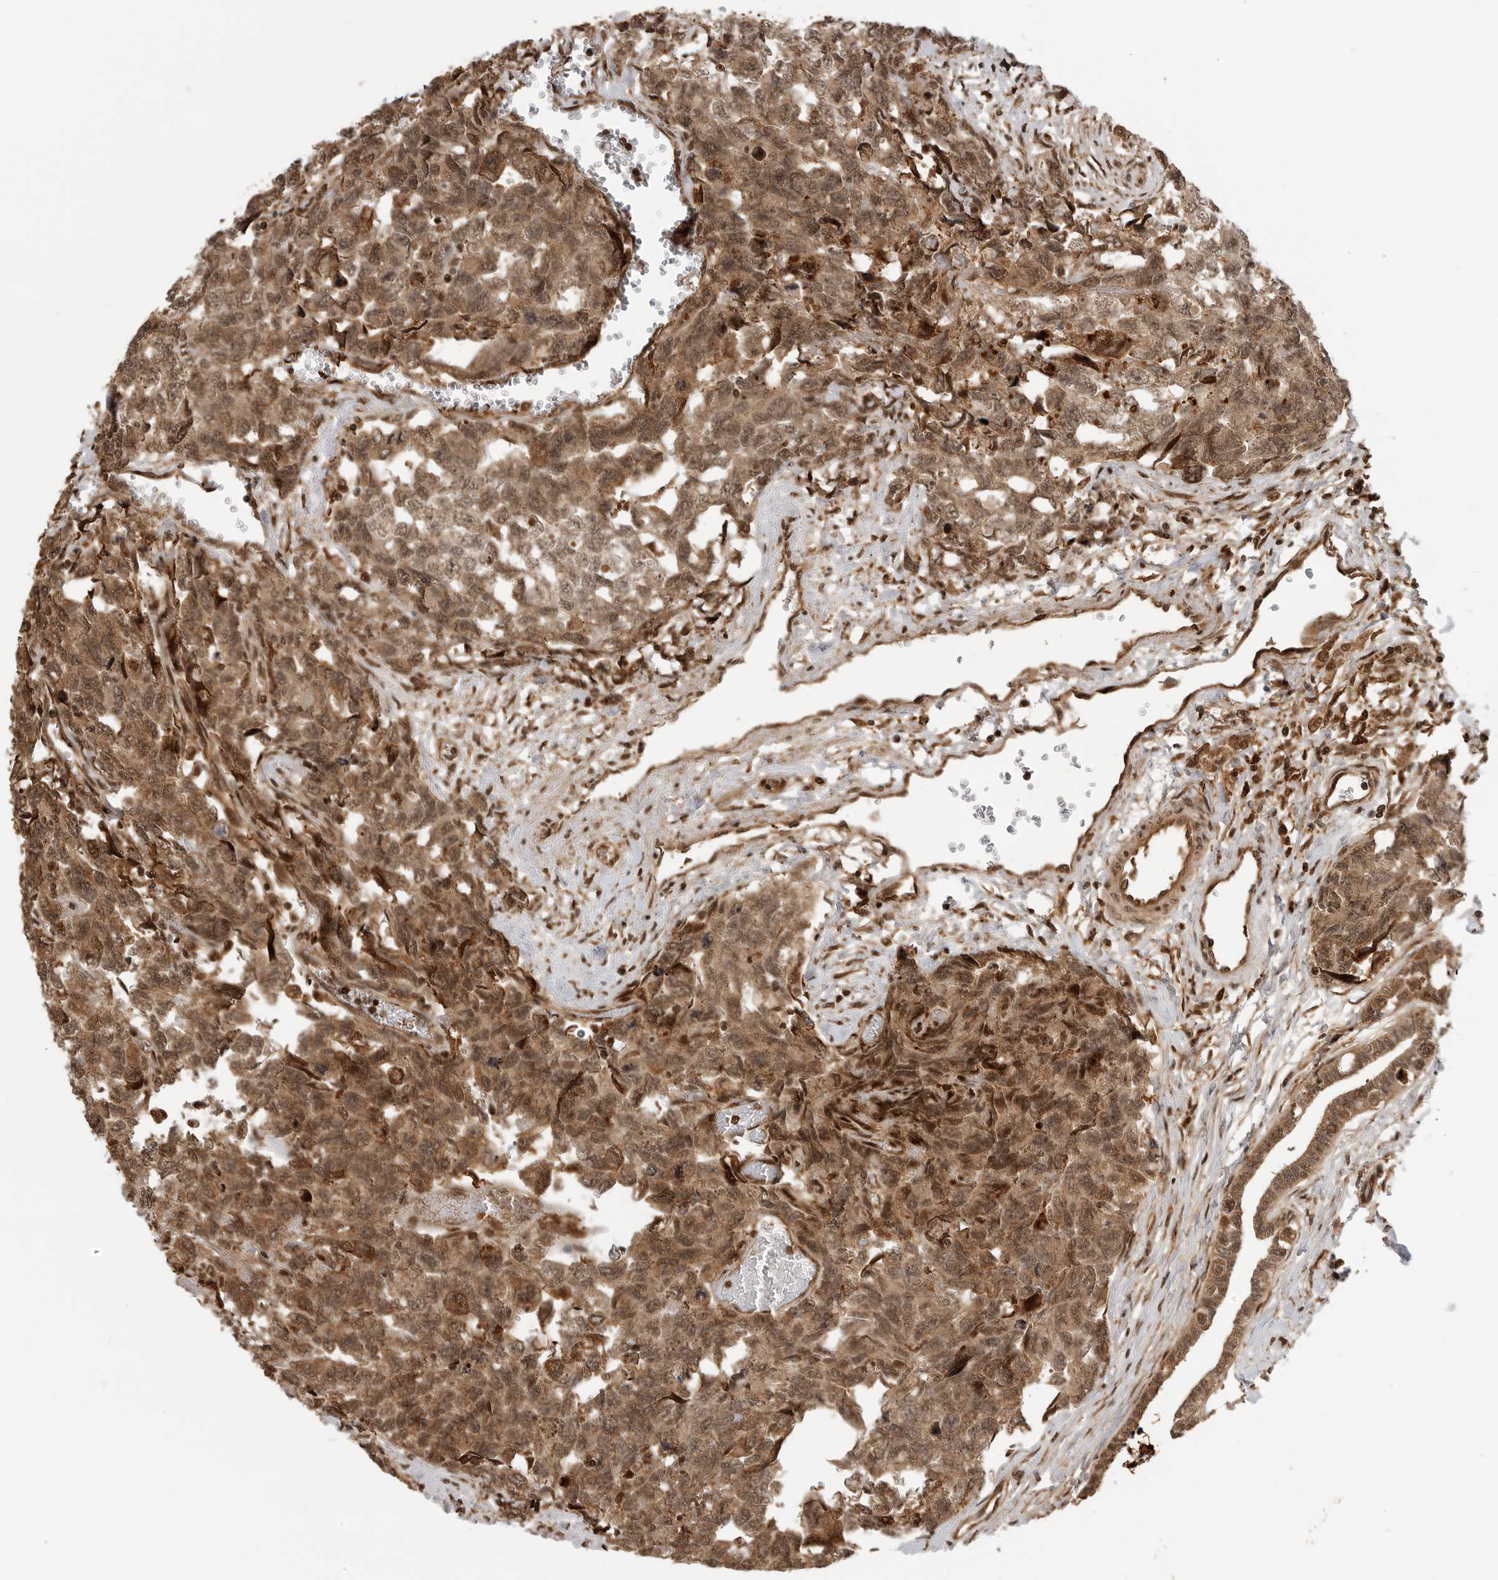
{"staining": {"intensity": "moderate", "quantity": ">75%", "location": "cytoplasmic/membranous,nuclear"}, "tissue": "testis cancer", "cell_type": "Tumor cells", "image_type": "cancer", "snomed": [{"axis": "morphology", "description": "Carcinoma, Embryonal, NOS"}, {"axis": "topography", "description": "Testis"}], "caption": "Immunohistochemistry (IHC) (DAB) staining of human embryonal carcinoma (testis) displays moderate cytoplasmic/membranous and nuclear protein staining in about >75% of tumor cells.", "gene": "BMP2K", "patient": {"sex": "male", "age": 31}}